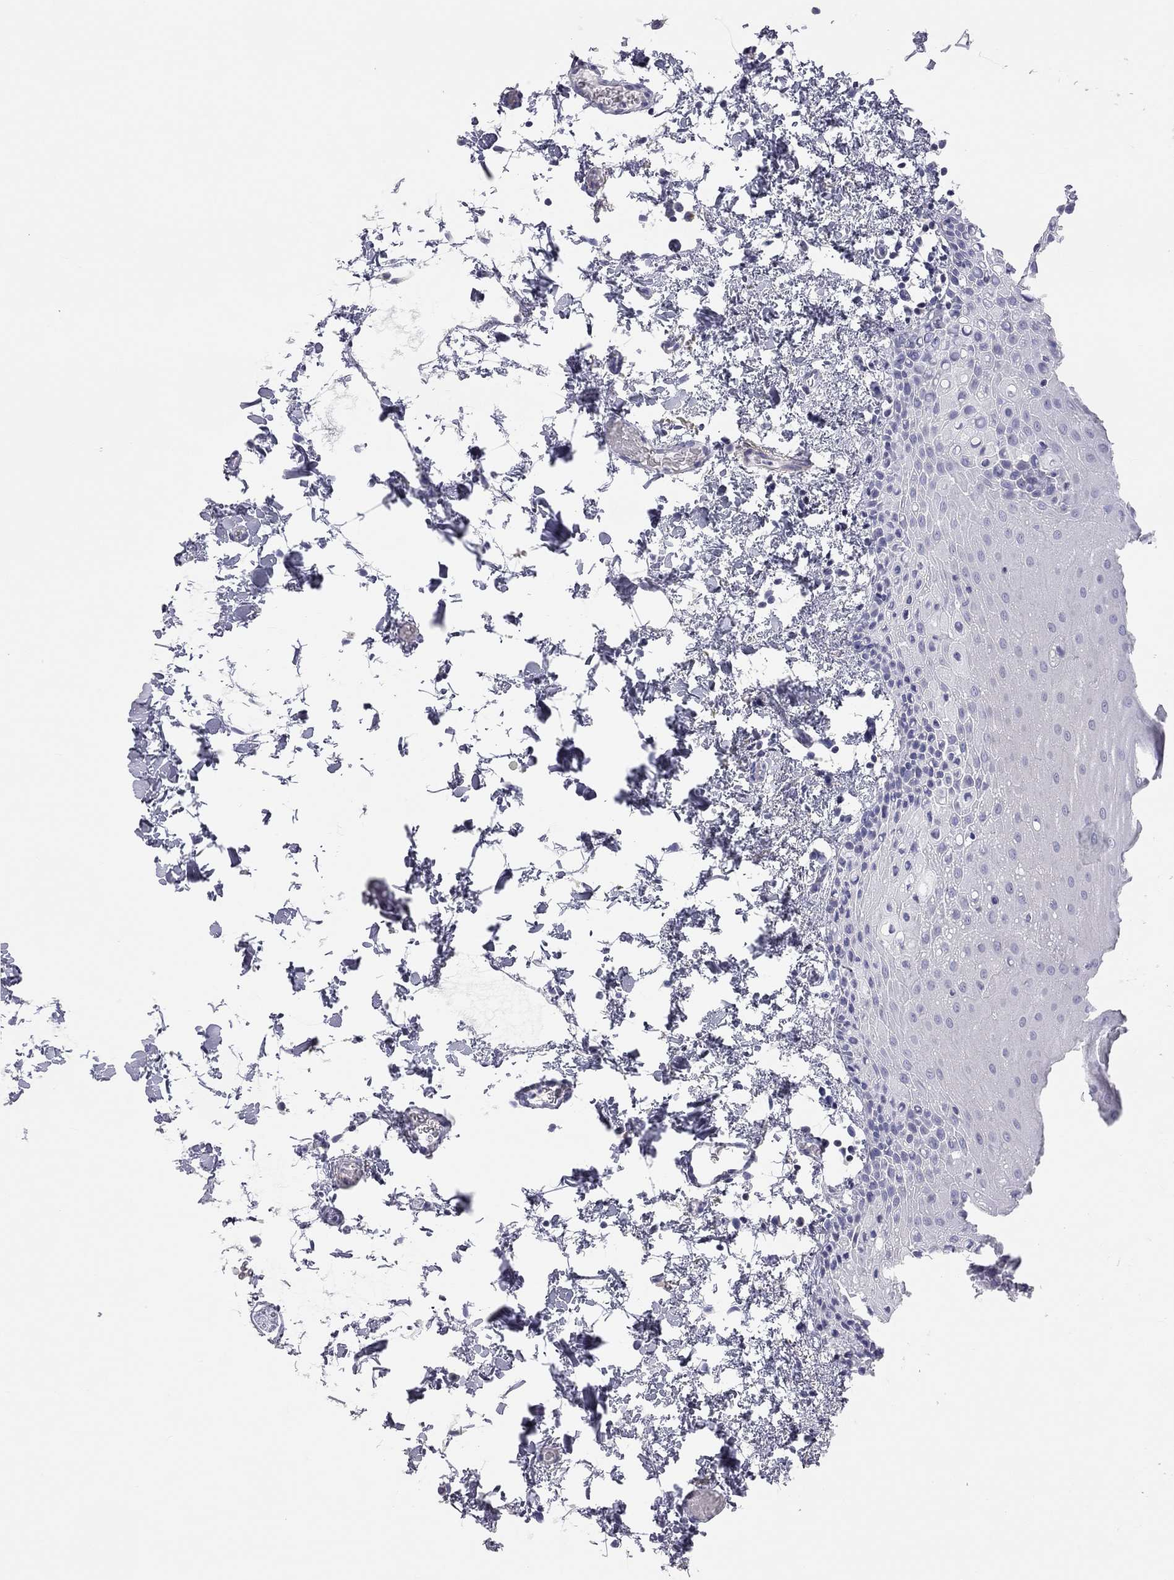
{"staining": {"intensity": "negative", "quantity": "none", "location": "none"}, "tissue": "oral mucosa", "cell_type": "Squamous epithelial cells", "image_type": "normal", "snomed": [{"axis": "morphology", "description": "Normal tissue, NOS"}, {"axis": "topography", "description": "Oral tissue"}], "caption": "The histopathology image displays no significant expression in squamous epithelial cells of oral mucosa.", "gene": "ADCYAP1", "patient": {"sex": "male", "age": 81}}